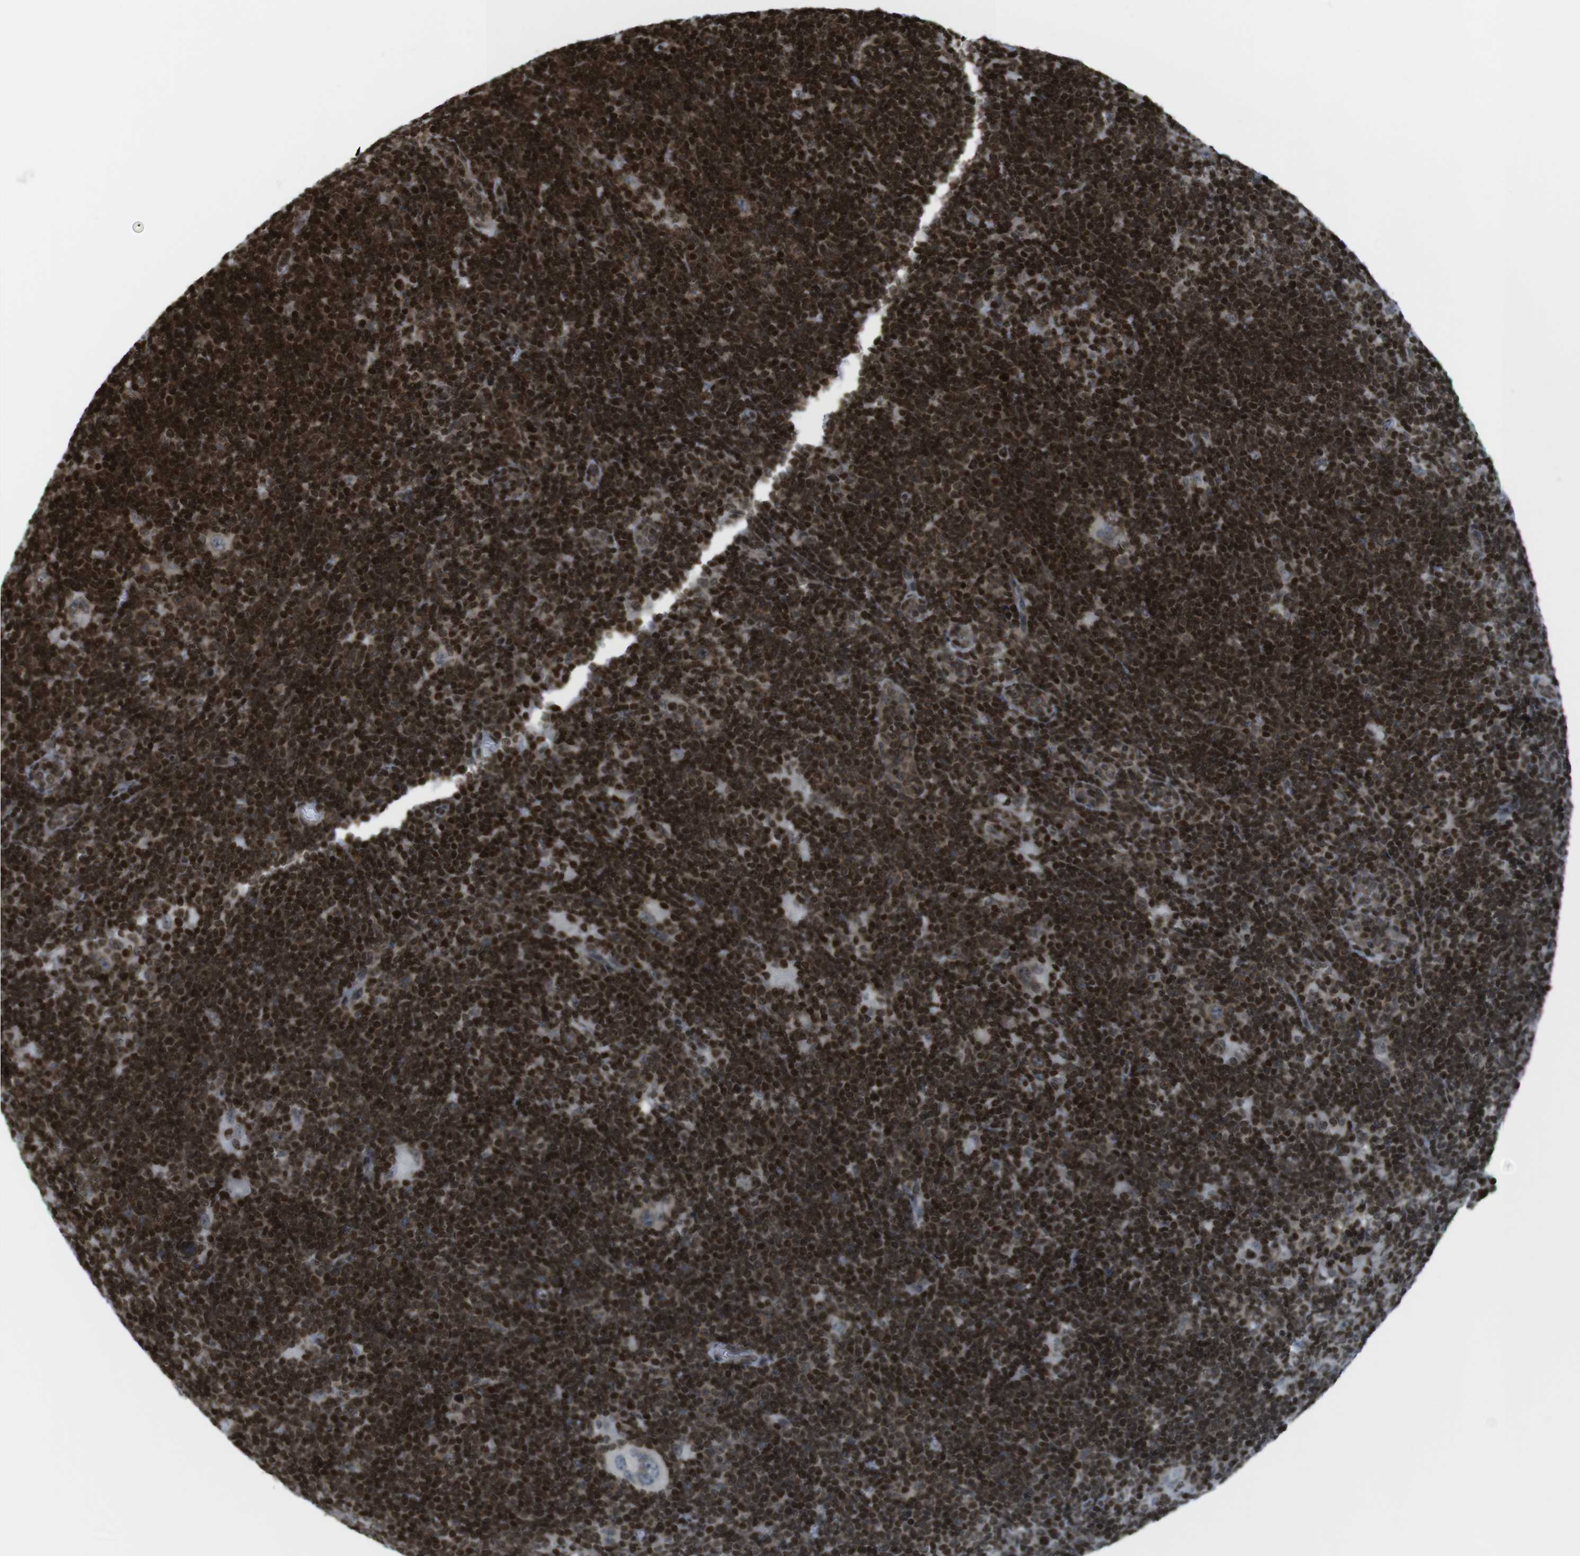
{"staining": {"intensity": "weak", "quantity": ">75%", "location": "cytoplasmic/membranous"}, "tissue": "lymphoma", "cell_type": "Tumor cells", "image_type": "cancer", "snomed": [{"axis": "morphology", "description": "Hodgkin's disease, NOS"}, {"axis": "topography", "description": "Lymph node"}], "caption": "Immunohistochemistry (DAB) staining of lymphoma shows weak cytoplasmic/membranous protein positivity in about >75% of tumor cells. (brown staining indicates protein expression, while blue staining denotes nuclei).", "gene": "H2AC8", "patient": {"sex": "female", "age": 57}}